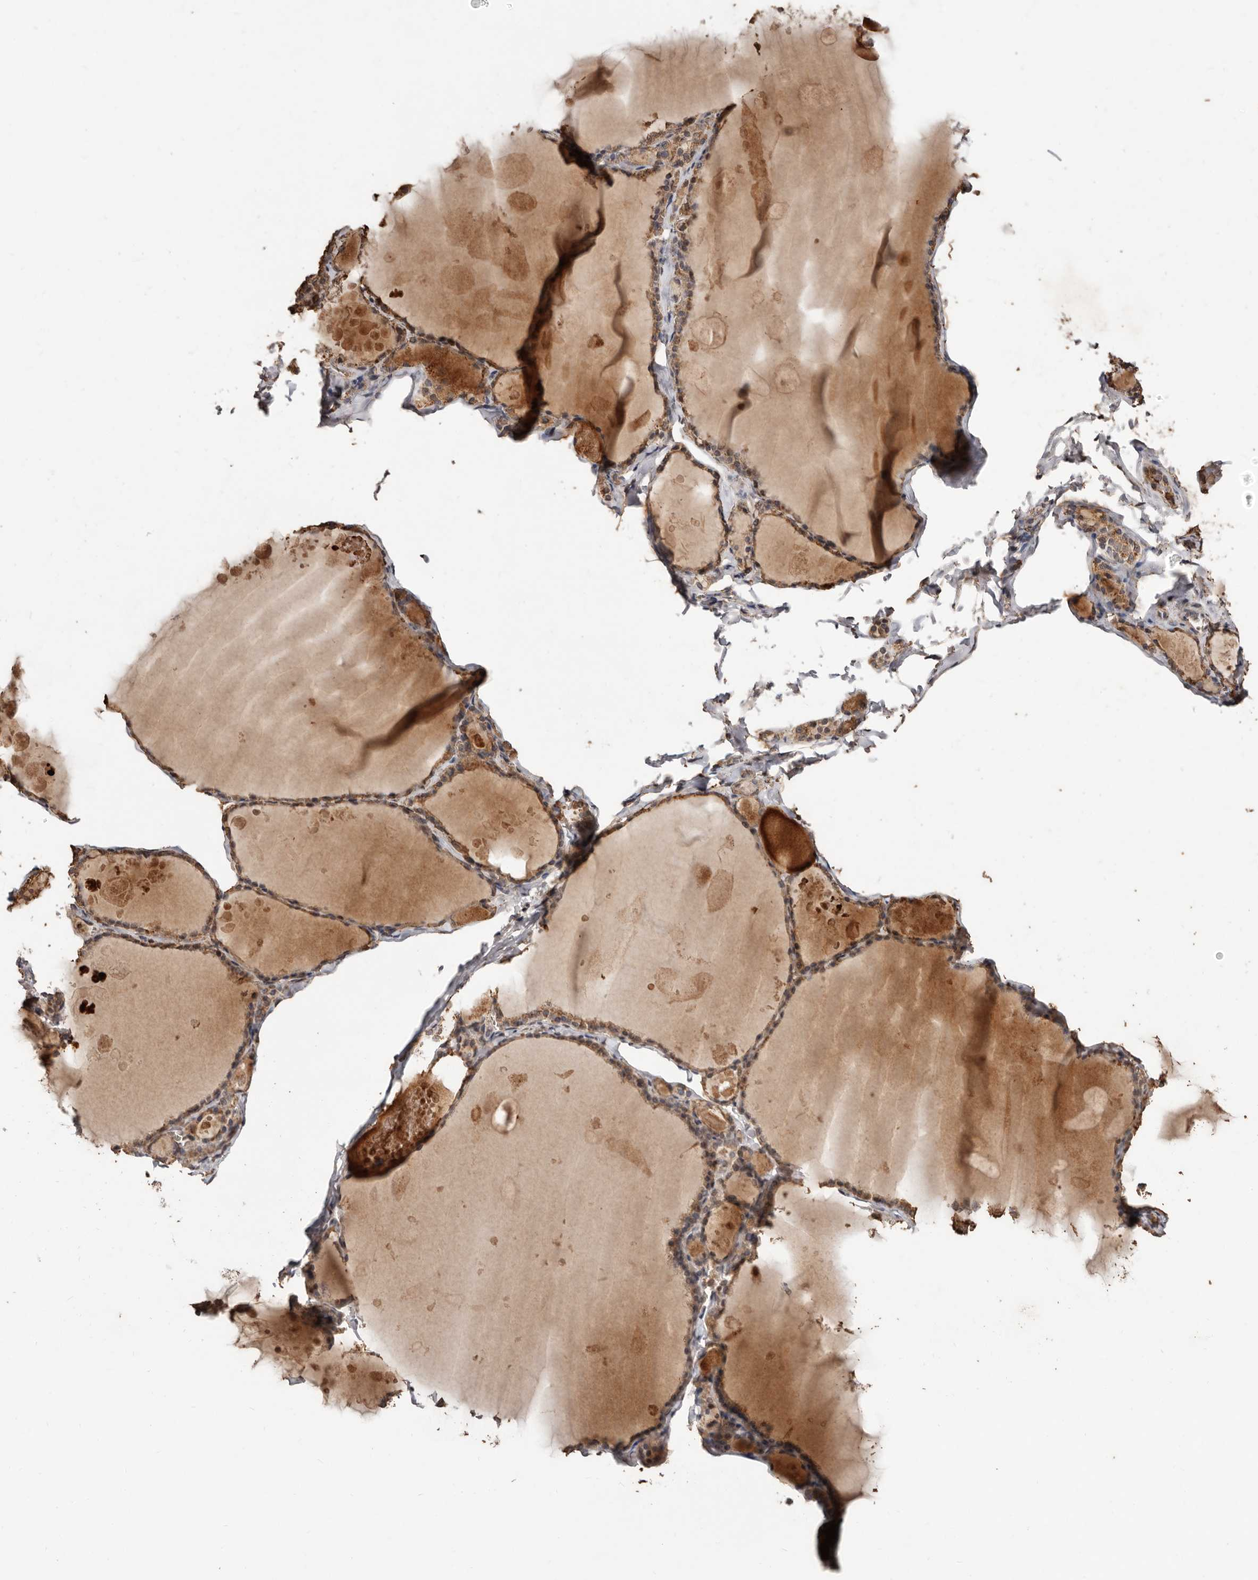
{"staining": {"intensity": "moderate", "quantity": ">75%", "location": "cytoplasmic/membranous"}, "tissue": "thyroid gland", "cell_type": "Glandular cells", "image_type": "normal", "snomed": [{"axis": "morphology", "description": "Normal tissue, NOS"}, {"axis": "topography", "description": "Thyroid gland"}], "caption": "This micrograph demonstrates unremarkable thyroid gland stained with IHC to label a protein in brown. The cytoplasmic/membranous of glandular cells show moderate positivity for the protein. Nuclei are counter-stained blue.", "gene": "GRAMD2A", "patient": {"sex": "male", "age": 56}}